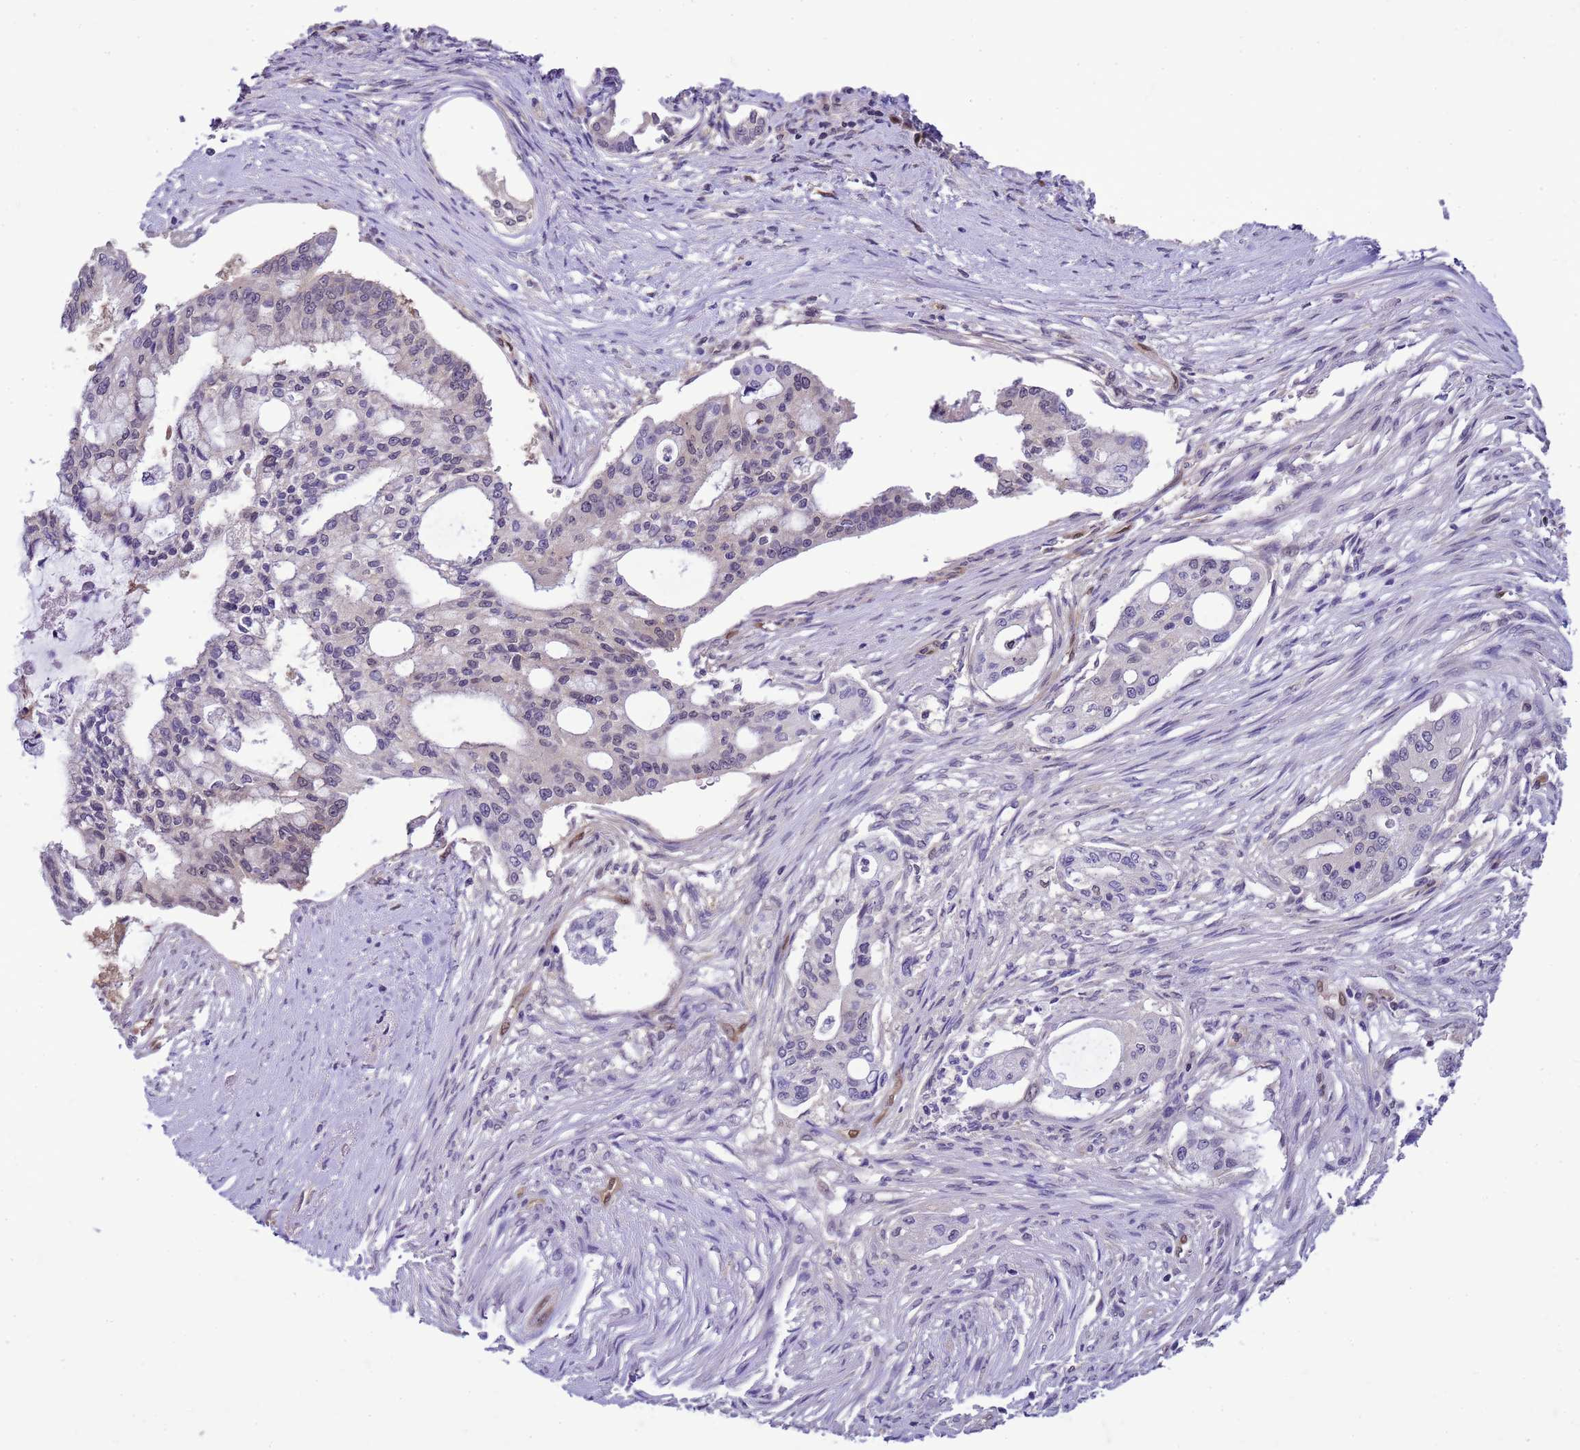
{"staining": {"intensity": "negative", "quantity": "none", "location": "none"}, "tissue": "pancreatic cancer", "cell_type": "Tumor cells", "image_type": "cancer", "snomed": [{"axis": "morphology", "description": "Adenocarcinoma, NOS"}, {"axis": "topography", "description": "Pancreas"}], "caption": "Tumor cells show no significant positivity in adenocarcinoma (pancreatic).", "gene": "DDI2", "patient": {"sex": "male", "age": 46}}